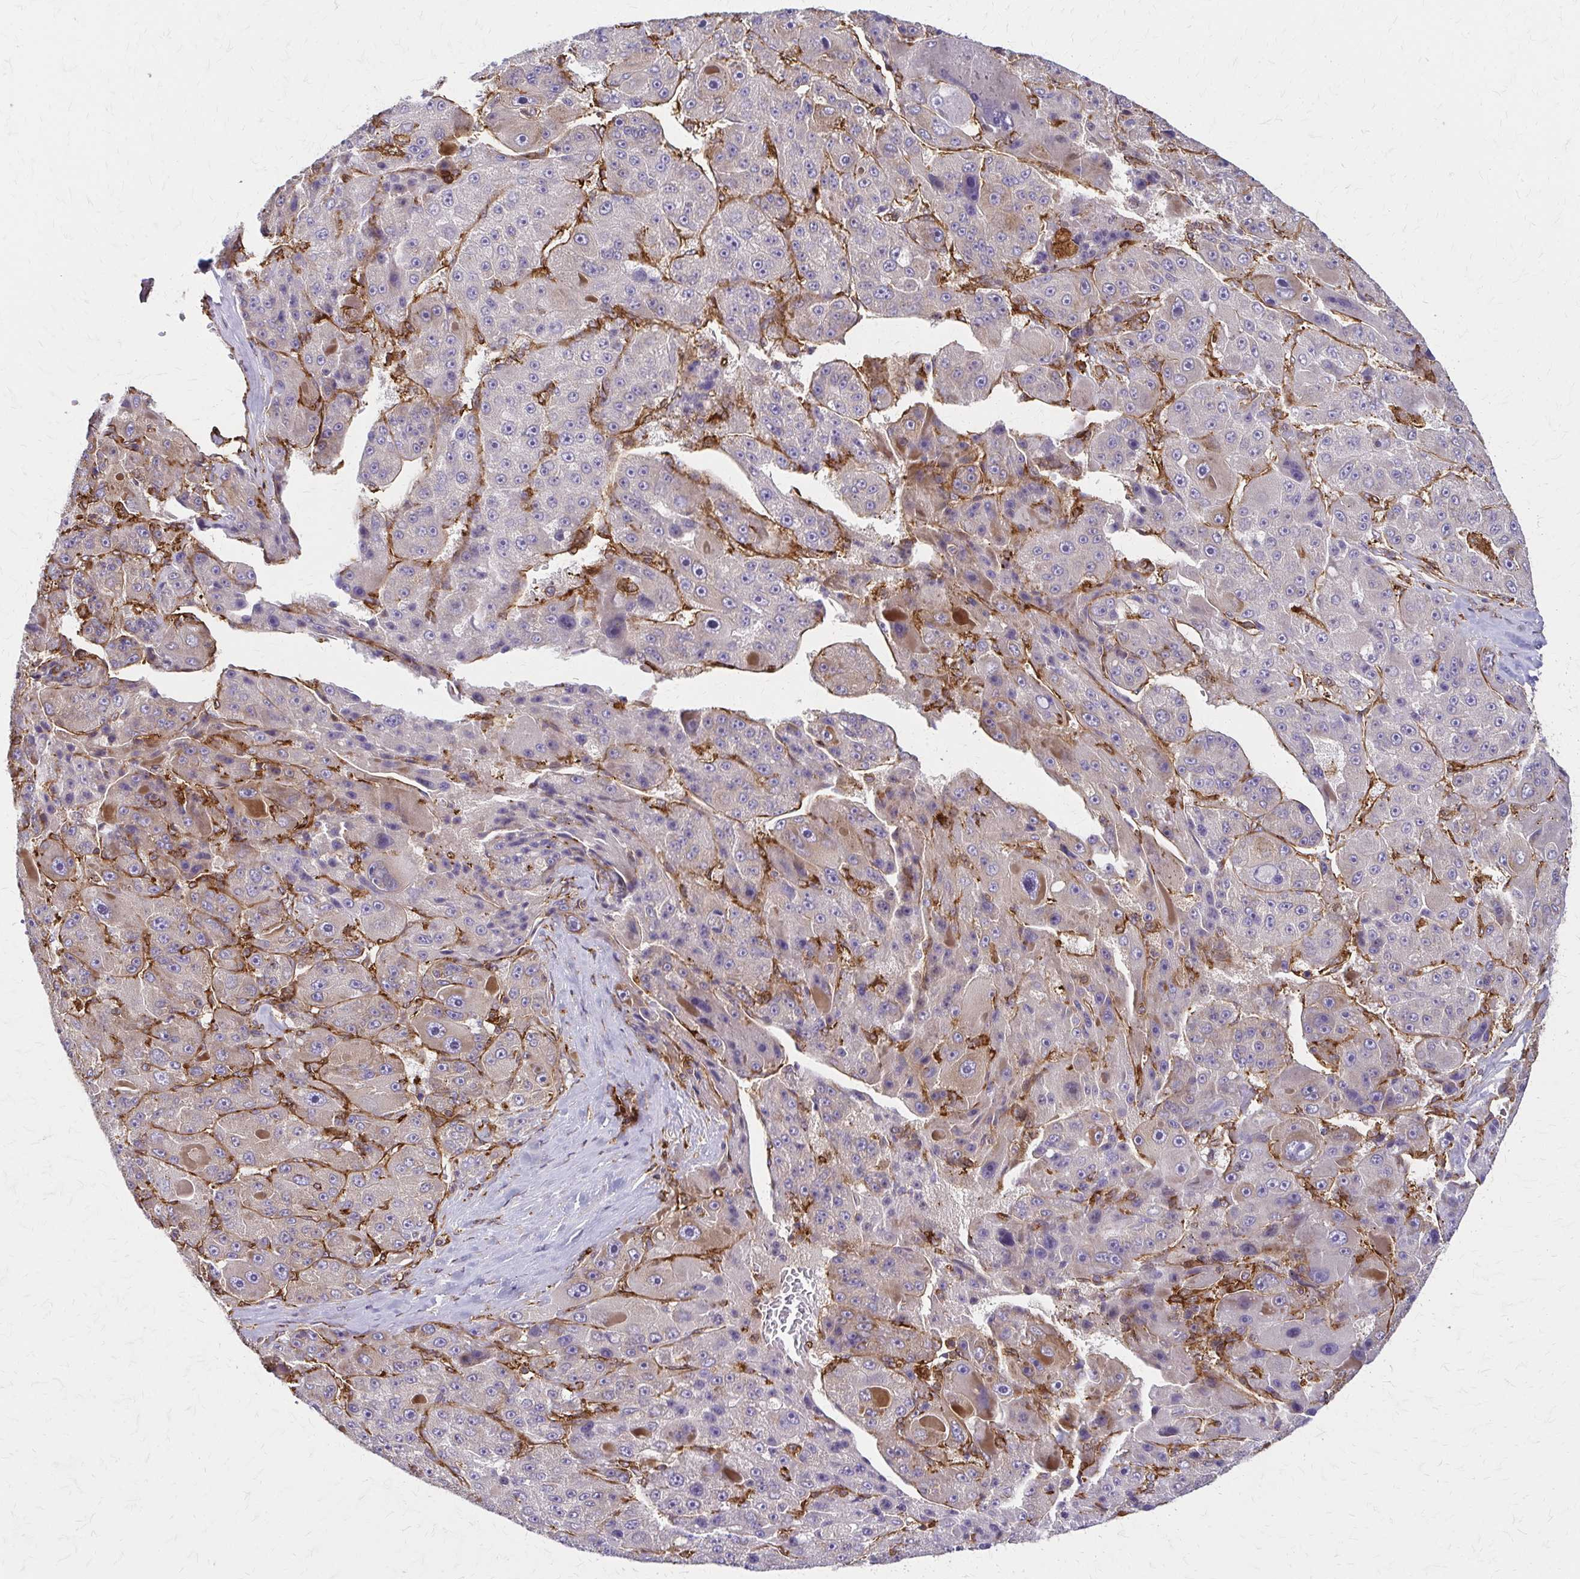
{"staining": {"intensity": "moderate", "quantity": "<25%", "location": "cytoplasmic/membranous"}, "tissue": "liver cancer", "cell_type": "Tumor cells", "image_type": "cancer", "snomed": [{"axis": "morphology", "description": "Carcinoma, Hepatocellular, NOS"}, {"axis": "topography", "description": "Liver"}], "caption": "Liver hepatocellular carcinoma was stained to show a protein in brown. There is low levels of moderate cytoplasmic/membranous expression in approximately <25% of tumor cells.", "gene": "WASF2", "patient": {"sex": "male", "age": 76}}